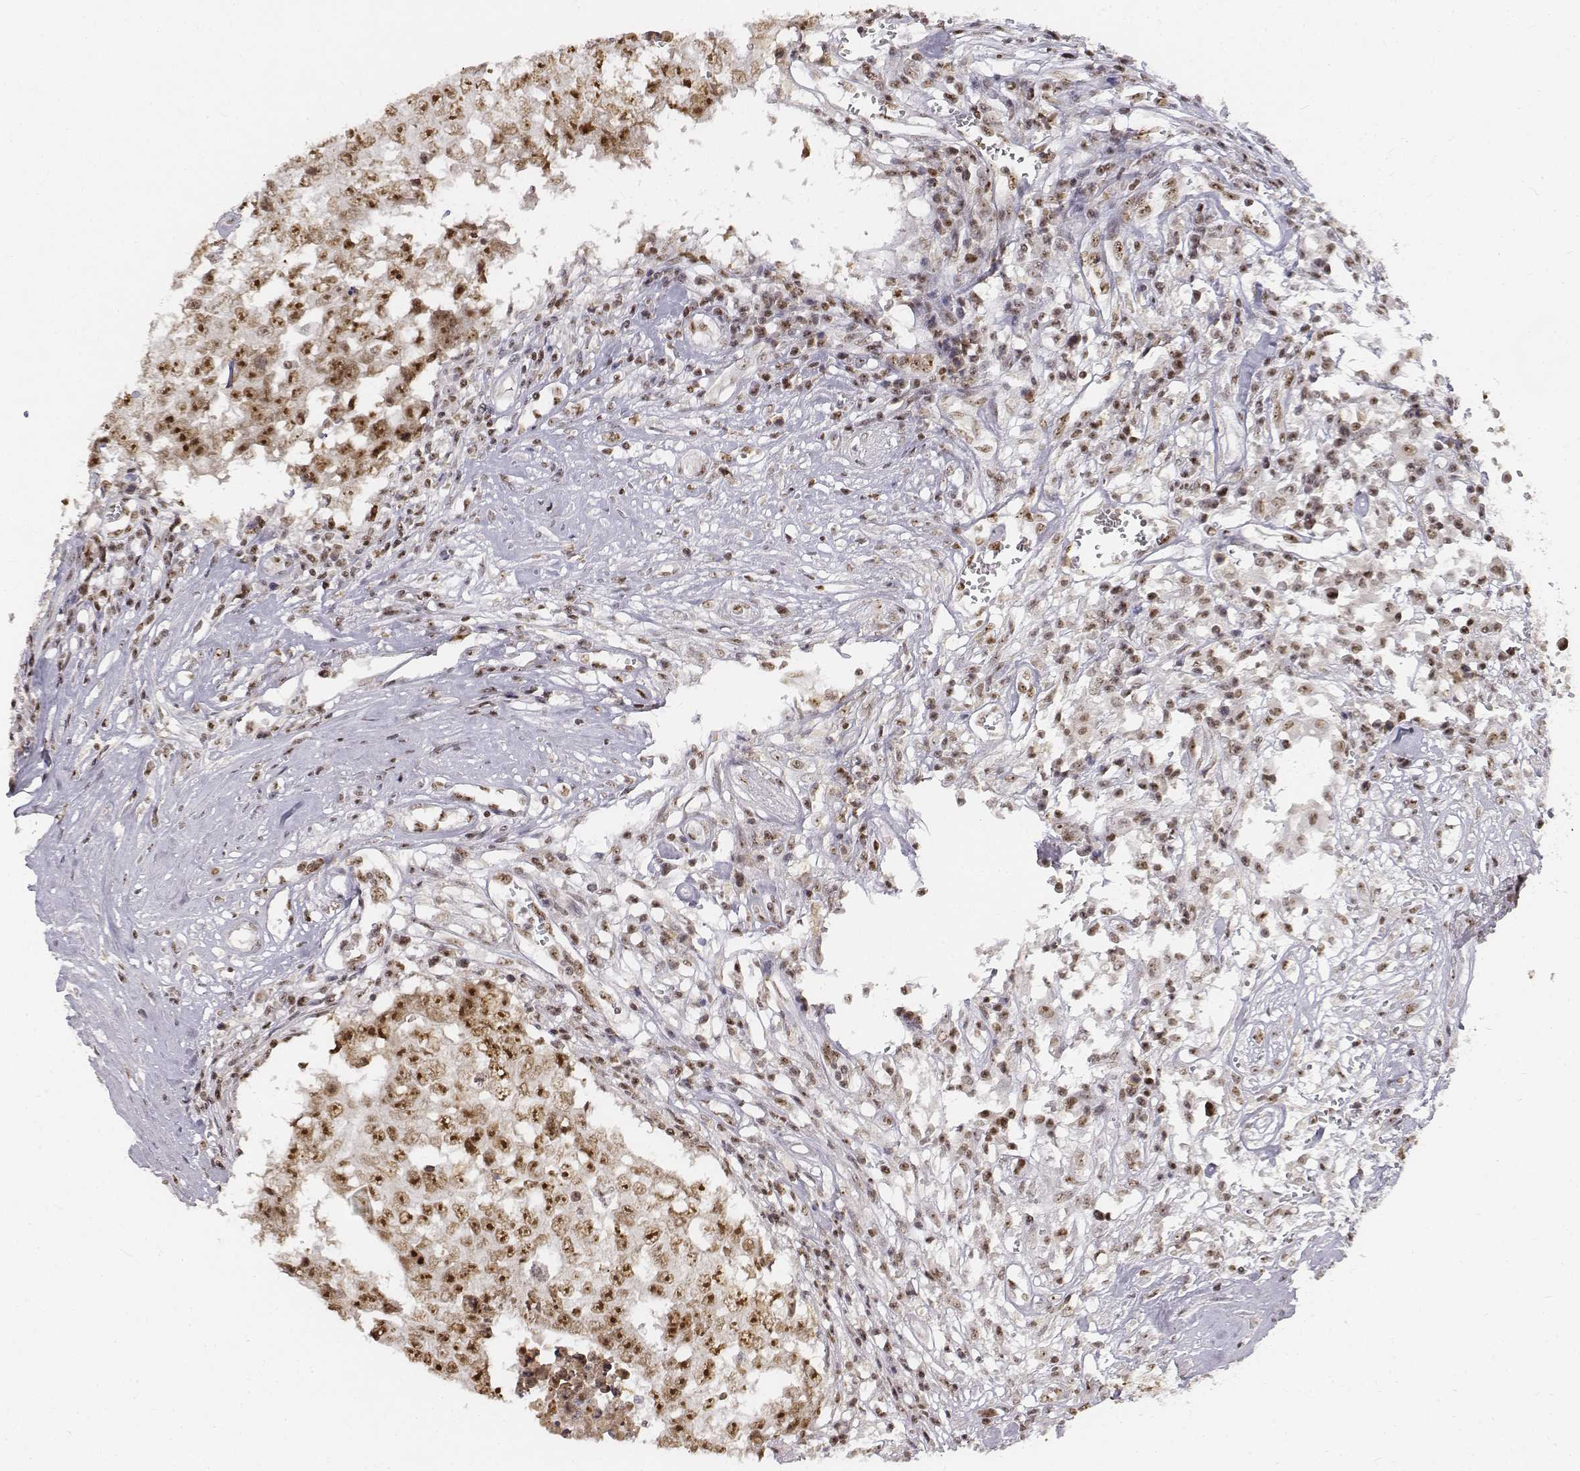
{"staining": {"intensity": "strong", "quantity": ">75%", "location": "nuclear"}, "tissue": "testis cancer", "cell_type": "Tumor cells", "image_type": "cancer", "snomed": [{"axis": "morphology", "description": "Carcinoma, Embryonal, NOS"}, {"axis": "topography", "description": "Testis"}], "caption": "This photomicrograph demonstrates testis embryonal carcinoma stained with immunohistochemistry to label a protein in brown. The nuclear of tumor cells show strong positivity for the protein. Nuclei are counter-stained blue.", "gene": "PHF6", "patient": {"sex": "male", "age": 36}}